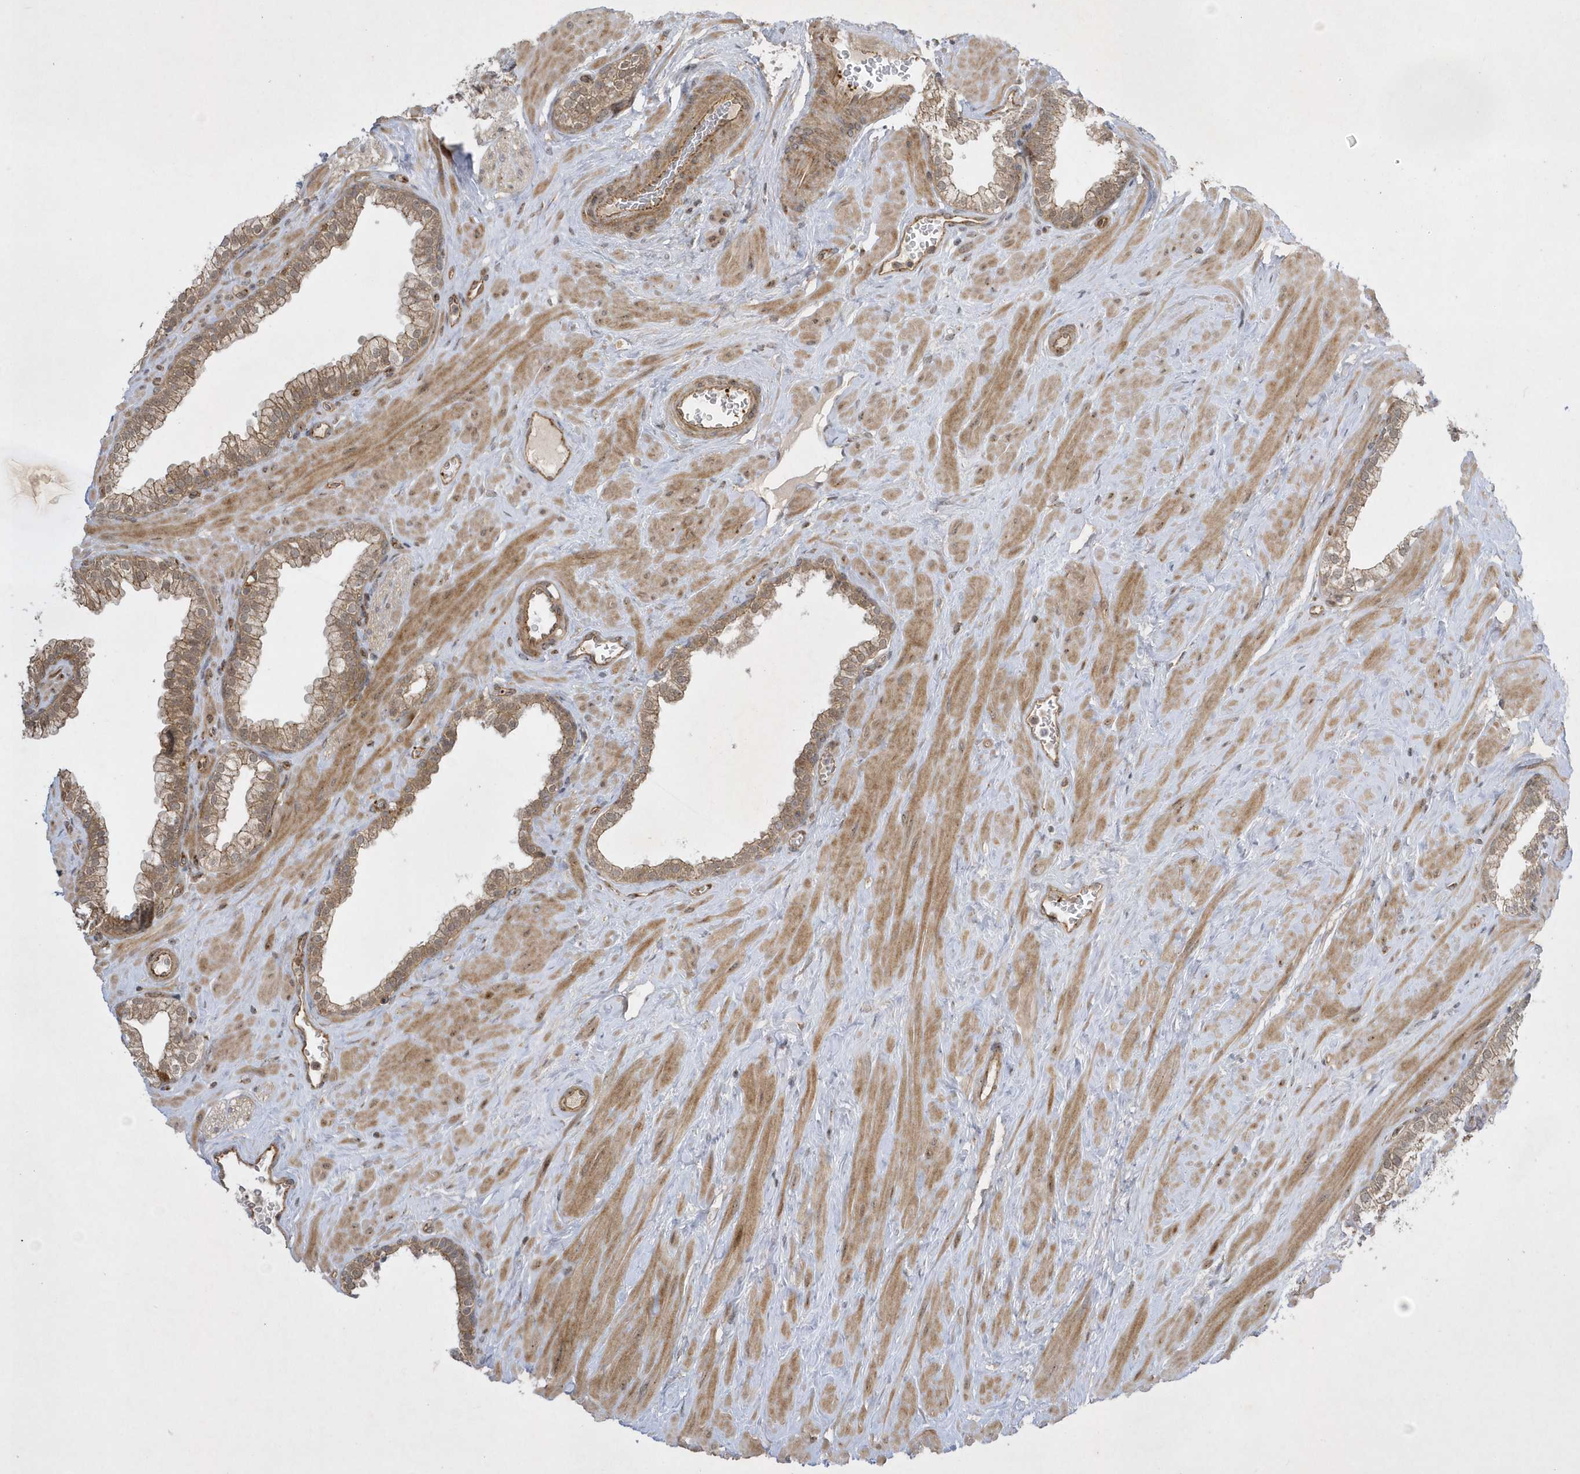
{"staining": {"intensity": "moderate", "quantity": "25%-75%", "location": "cytoplasmic/membranous"}, "tissue": "prostate", "cell_type": "Glandular cells", "image_type": "normal", "snomed": [{"axis": "morphology", "description": "Normal tissue, NOS"}, {"axis": "morphology", "description": "Urothelial carcinoma, Low grade"}, {"axis": "topography", "description": "Urinary bladder"}, {"axis": "topography", "description": "Prostate"}], "caption": "Prostate stained with IHC exhibits moderate cytoplasmic/membranous expression in approximately 25%-75% of glandular cells.", "gene": "NAF1", "patient": {"sex": "male", "age": 60}}